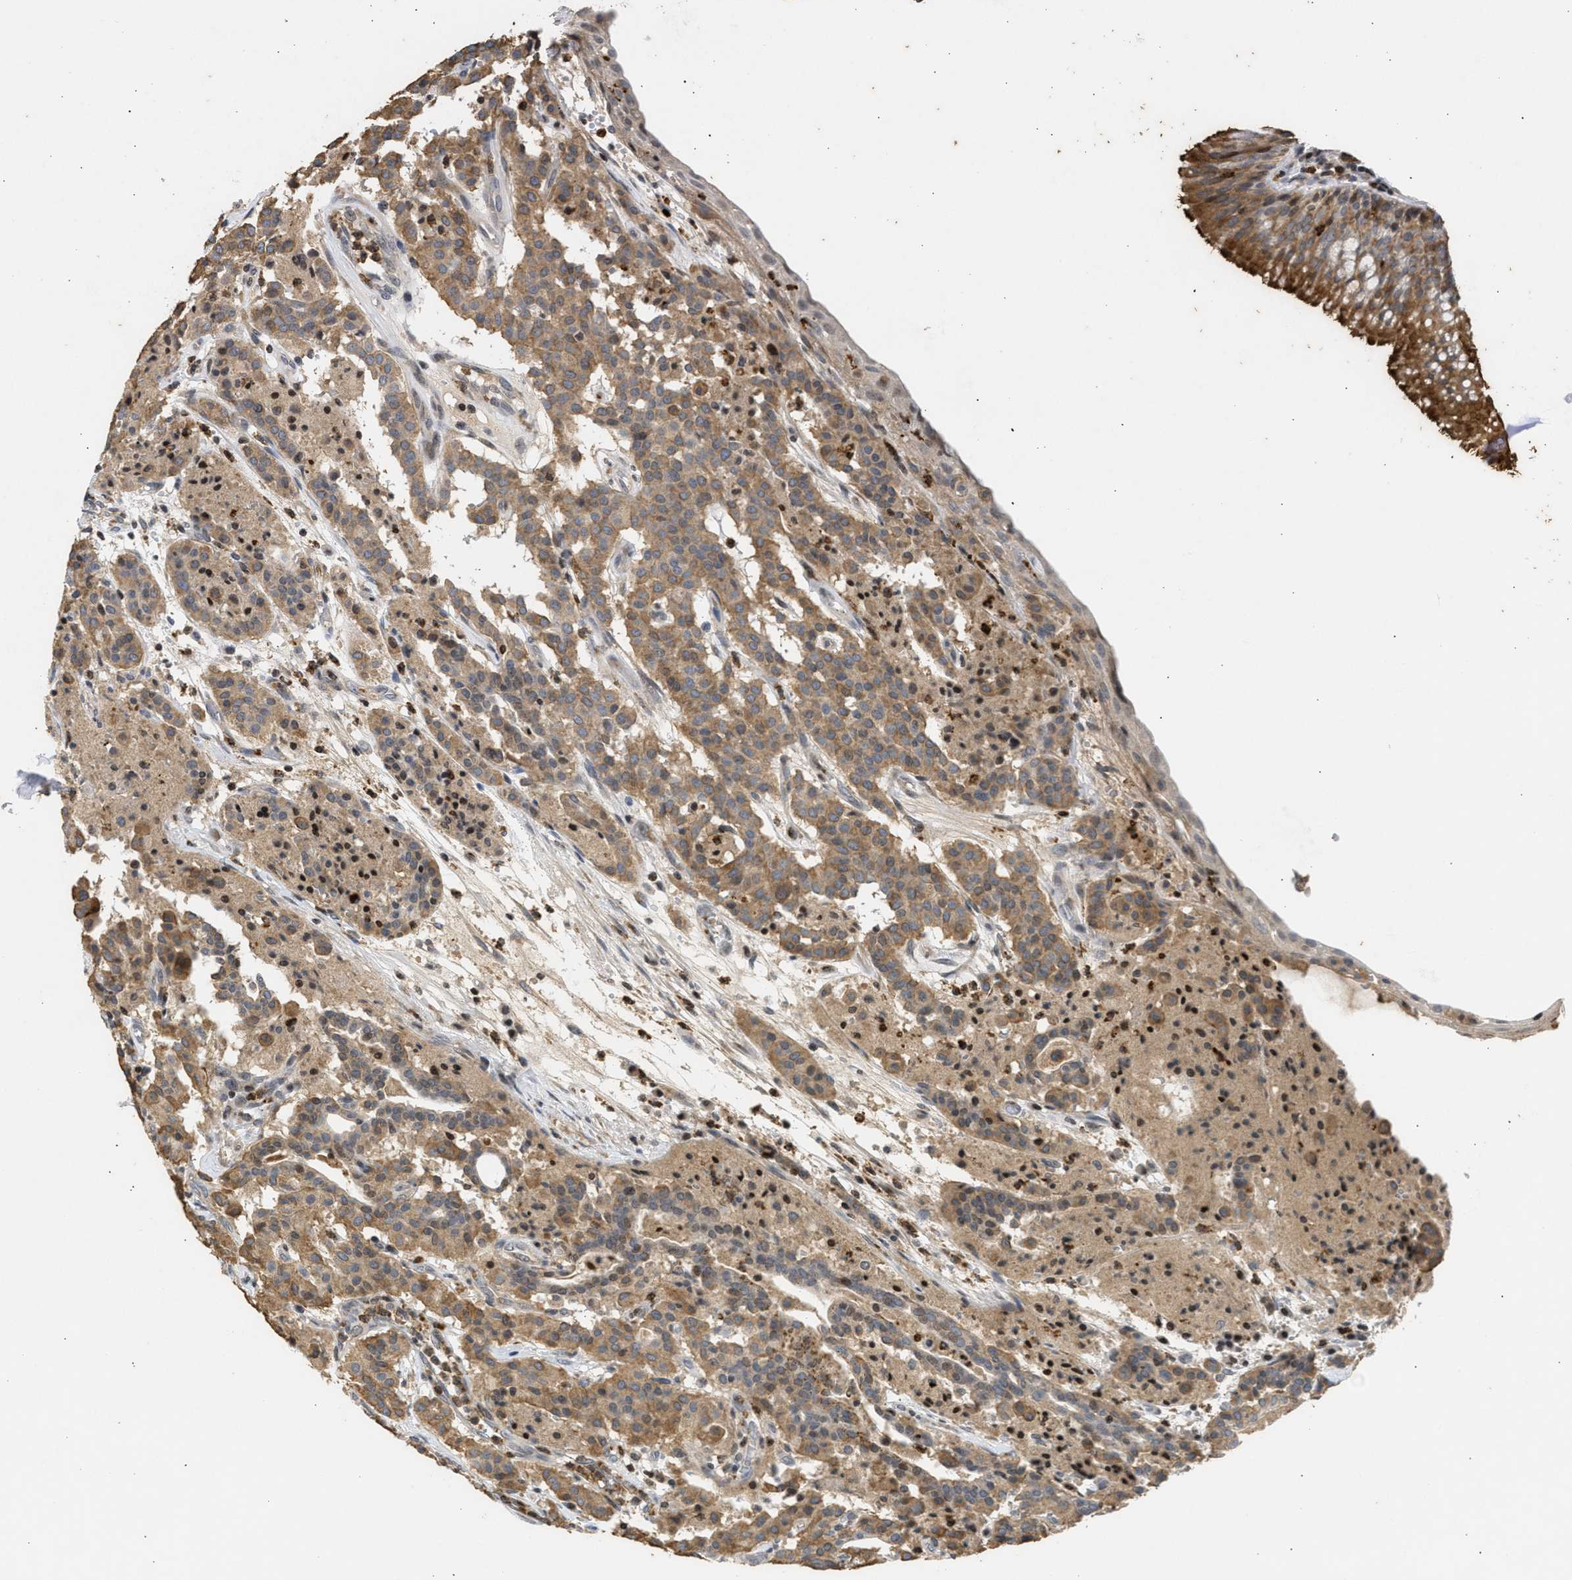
{"staining": {"intensity": "moderate", "quantity": ">75%", "location": "cytoplasmic/membranous"}, "tissue": "carcinoid", "cell_type": "Tumor cells", "image_type": "cancer", "snomed": [{"axis": "morphology", "description": "Carcinoid, malignant, NOS"}, {"axis": "topography", "description": "Lung"}], "caption": "Immunohistochemistry photomicrograph of neoplastic tissue: human malignant carcinoid stained using IHC exhibits medium levels of moderate protein expression localized specifically in the cytoplasmic/membranous of tumor cells, appearing as a cytoplasmic/membranous brown color.", "gene": "ENSG00000142539", "patient": {"sex": "male", "age": 30}}